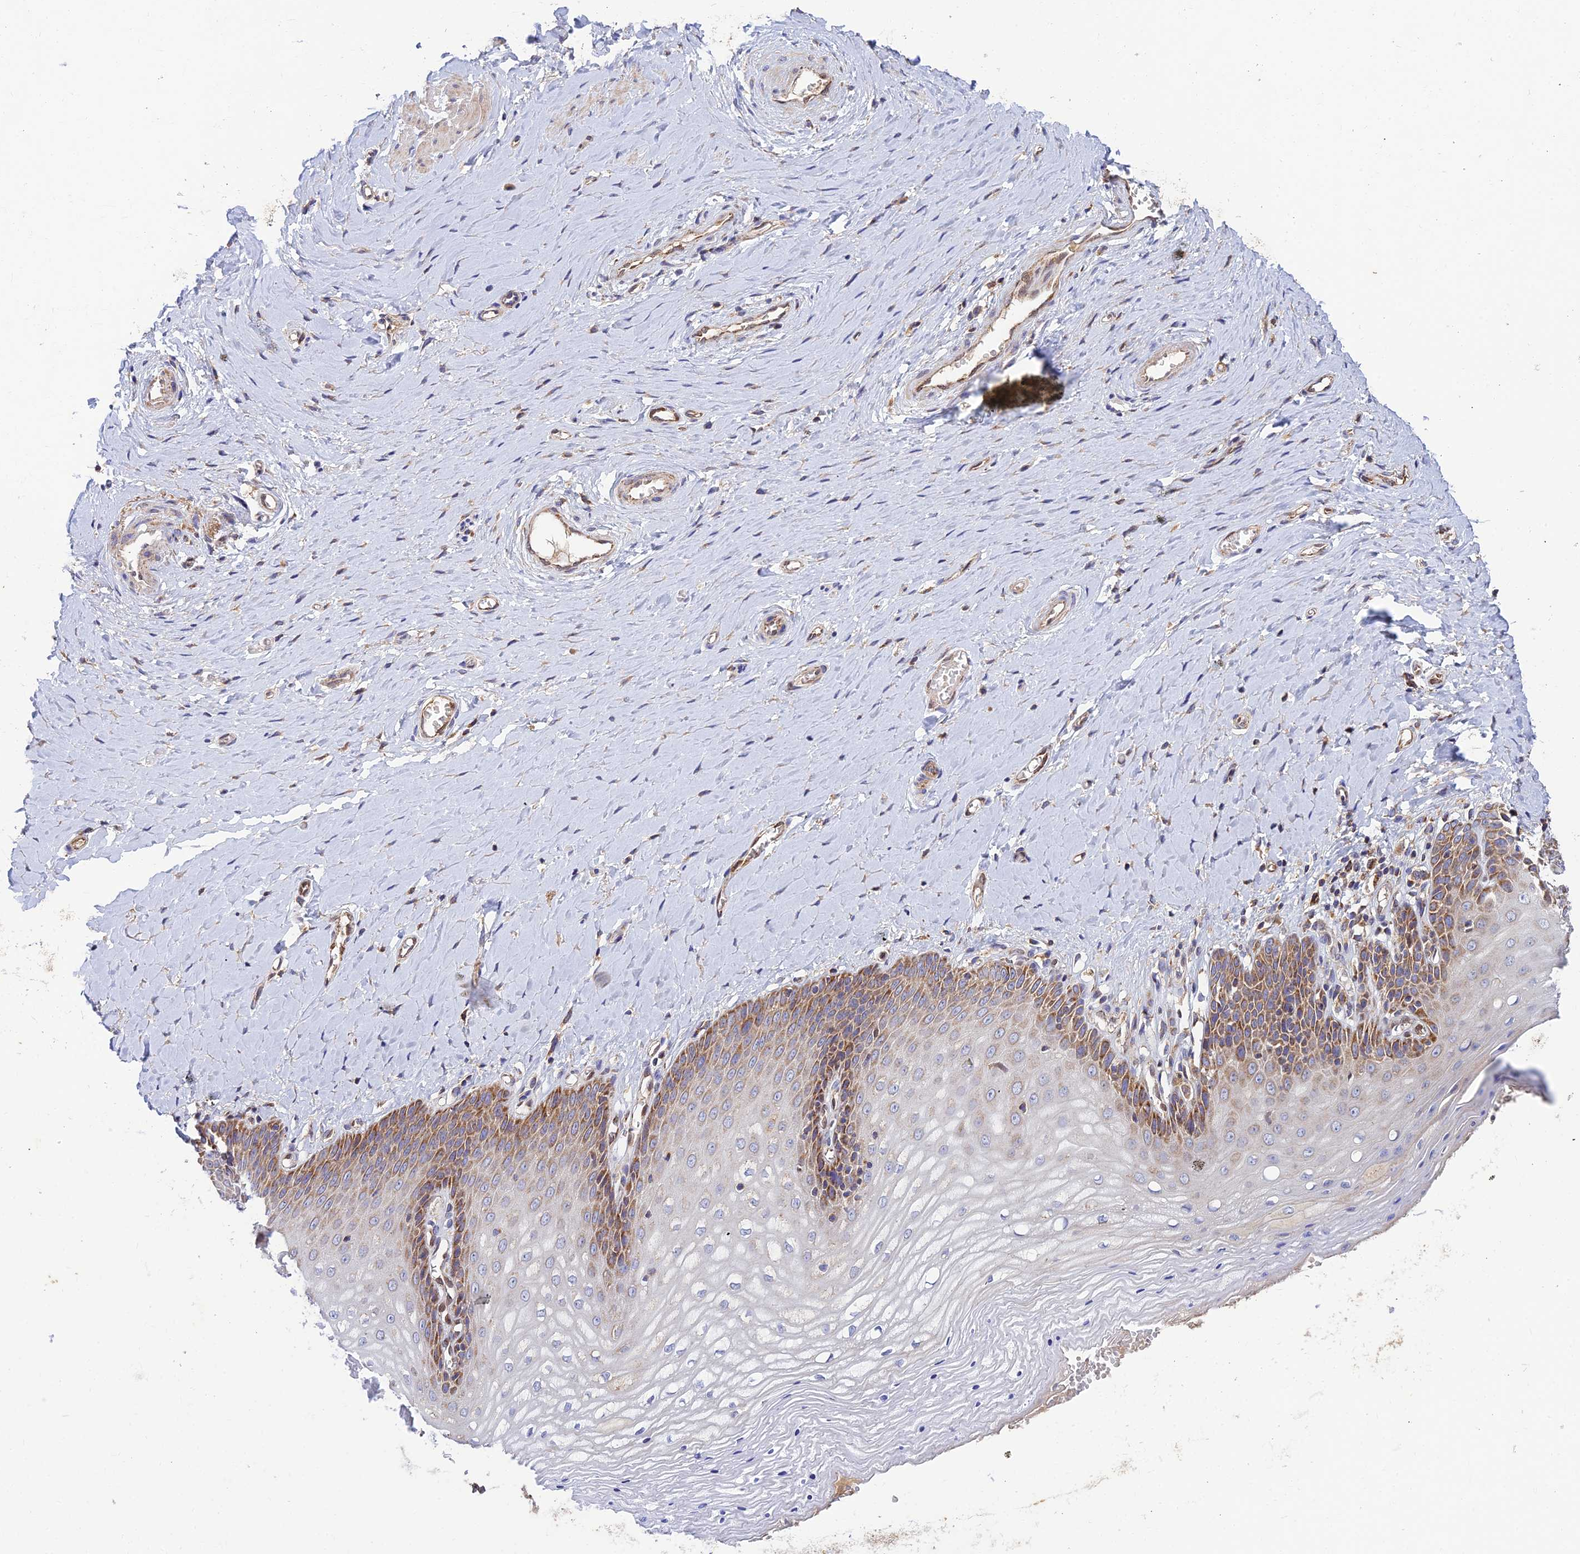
{"staining": {"intensity": "moderate", "quantity": "25%-75%", "location": "cytoplasmic/membranous"}, "tissue": "vagina", "cell_type": "Squamous epithelial cells", "image_type": "normal", "snomed": [{"axis": "morphology", "description": "Normal tissue, NOS"}, {"axis": "topography", "description": "Vagina"}], "caption": "Unremarkable vagina was stained to show a protein in brown. There is medium levels of moderate cytoplasmic/membranous expression in approximately 25%-75% of squamous epithelial cells. The protein is shown in brown color, while the nuclei are stained blue.", "gene": "PODNL1", "patient": {"sex": "female", "age": 65}}